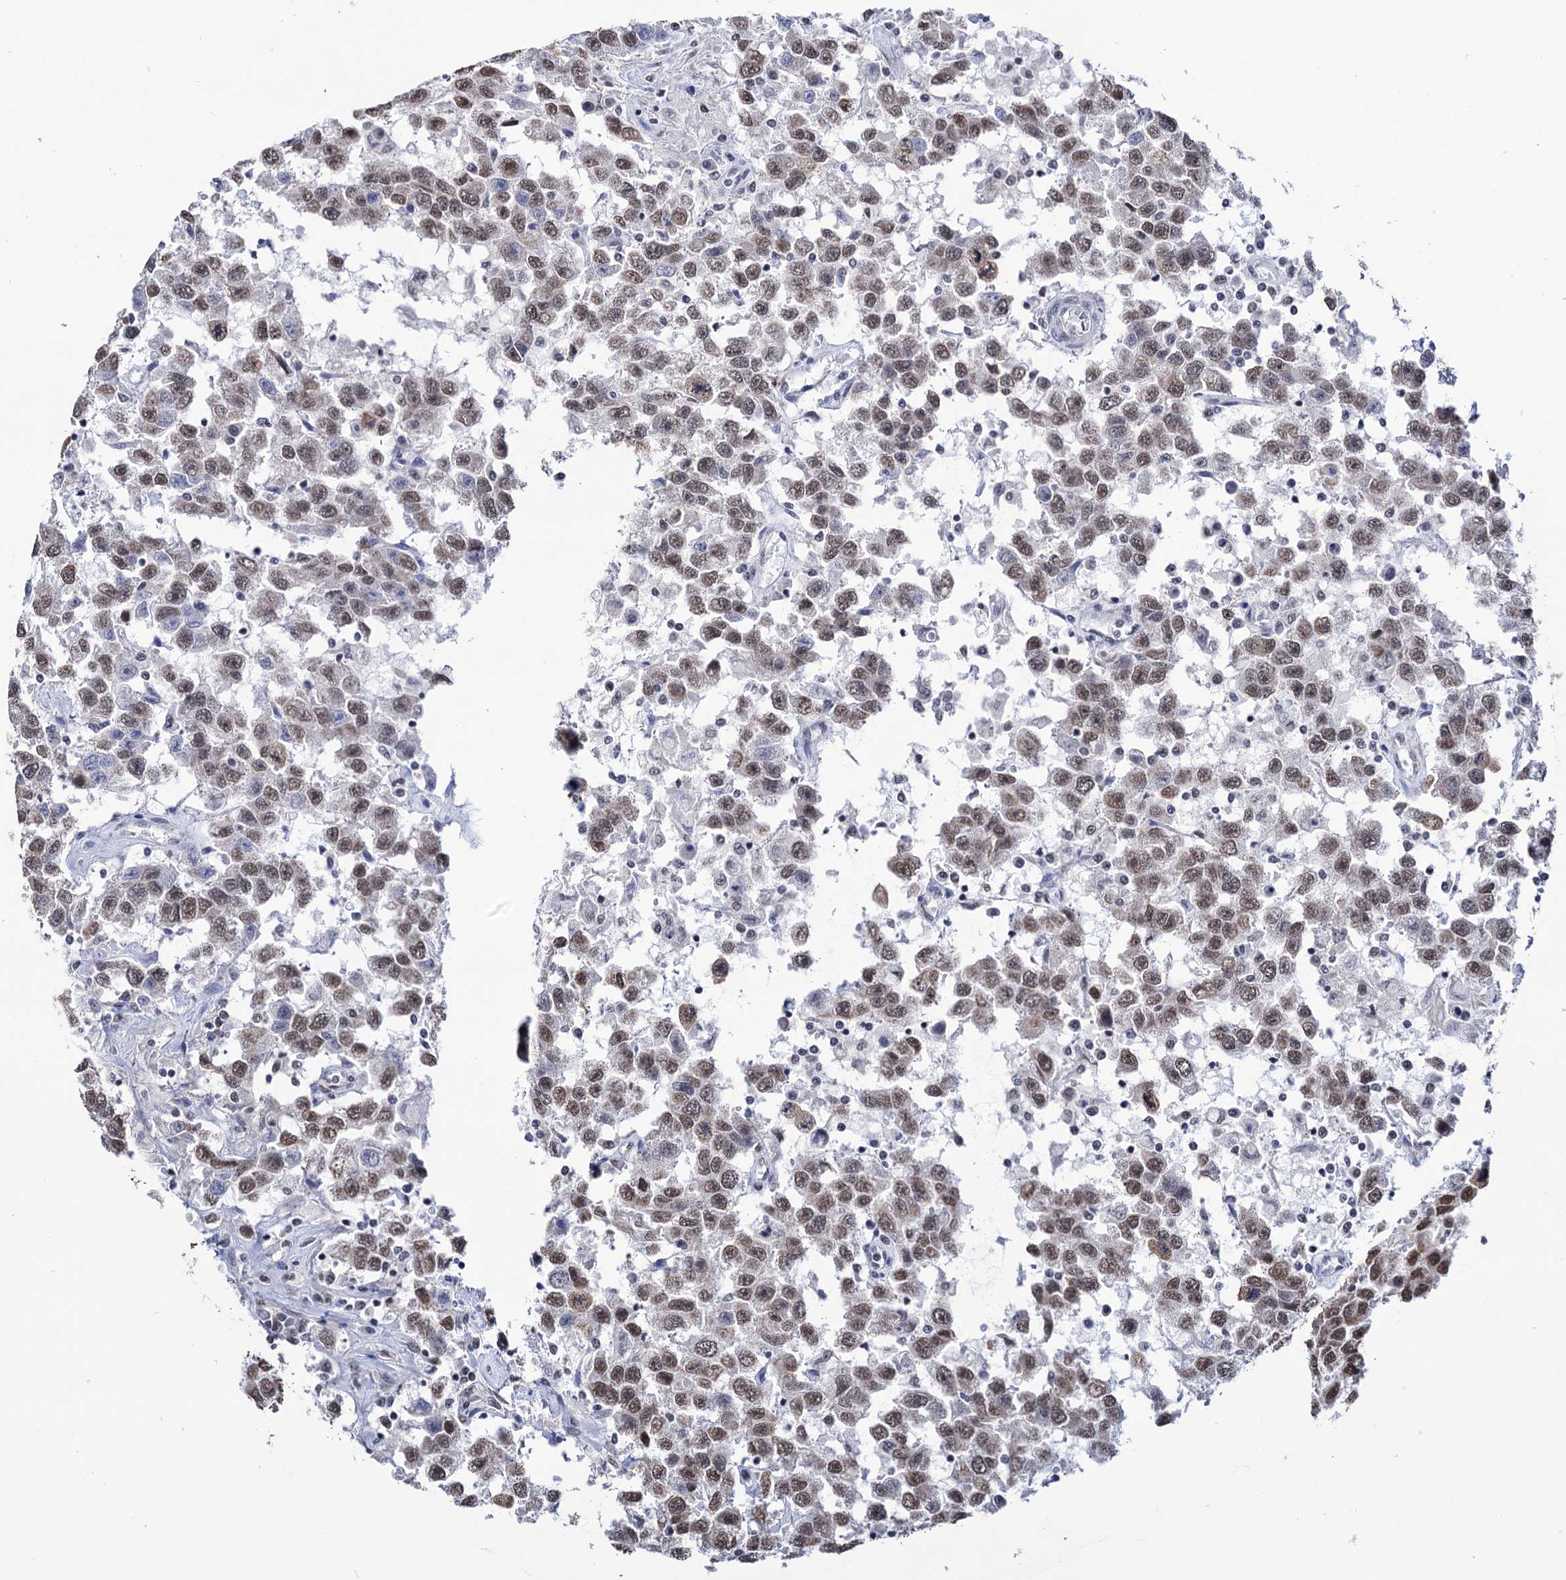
{"staining": {"intensity": "moderate", "quantity": ">75%", "location": "nuclear"}, "tissue": "testis cancer", "cell_type": "Tumor cells", "image_type": "cancer", "snomed": [{"axis": "morphology", "description": "Seminoma, NOS"}, {"axis": "topography", "description": "Testis"}], "caption": "Protein analysis of seminoma (testis) tissue reveals moderate nuclear positivity in about >75% of tumor cells.", "gene": "ABHD10", "patient": {"sex": "male", "age": 41}}